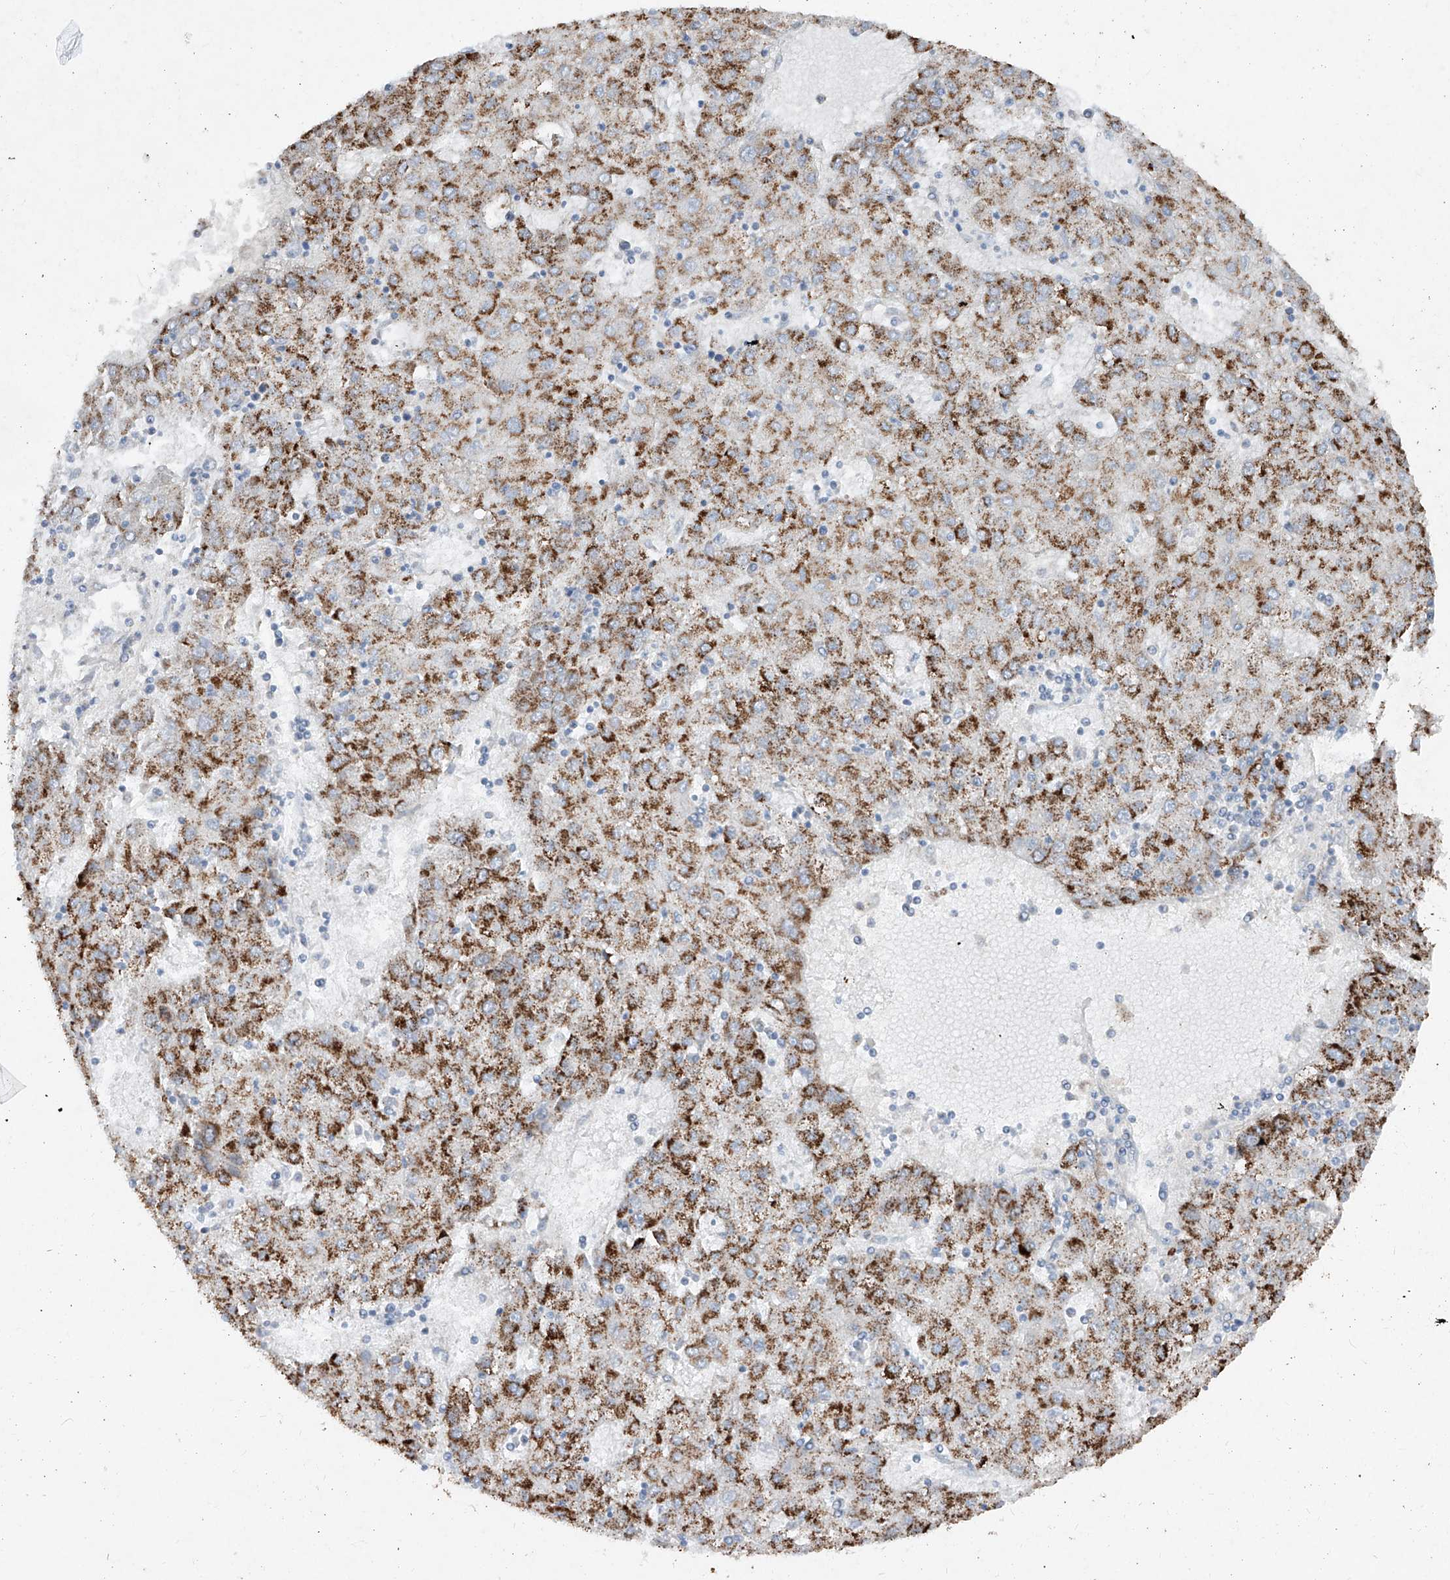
{"staining": {"intensity": "moderate", "quantity": ">75%", "location": "cytoplasmic/membranous"}, "tissue": "liver cancer", "cell_type": "Tumor cells", "image_type": "cancer", "snomed": [{"axis": "morphology", "description": "Carcinoma, Hepatocellular, NOS"}, {"axis": "topography", "description": "Liver"}], "caption": "An immunohistochemistry histopathology image of neoplastic tissue is shown. Protein staining in brown highlights moderate cytoplasmic/membranous positivity in liver hepatocellular carcinoma within tumor cells. The protein is shown in brown color, while the nuclei are stained blue.", "gene": "ABCD3", "patient": {"sex": "male", "age": 72}}